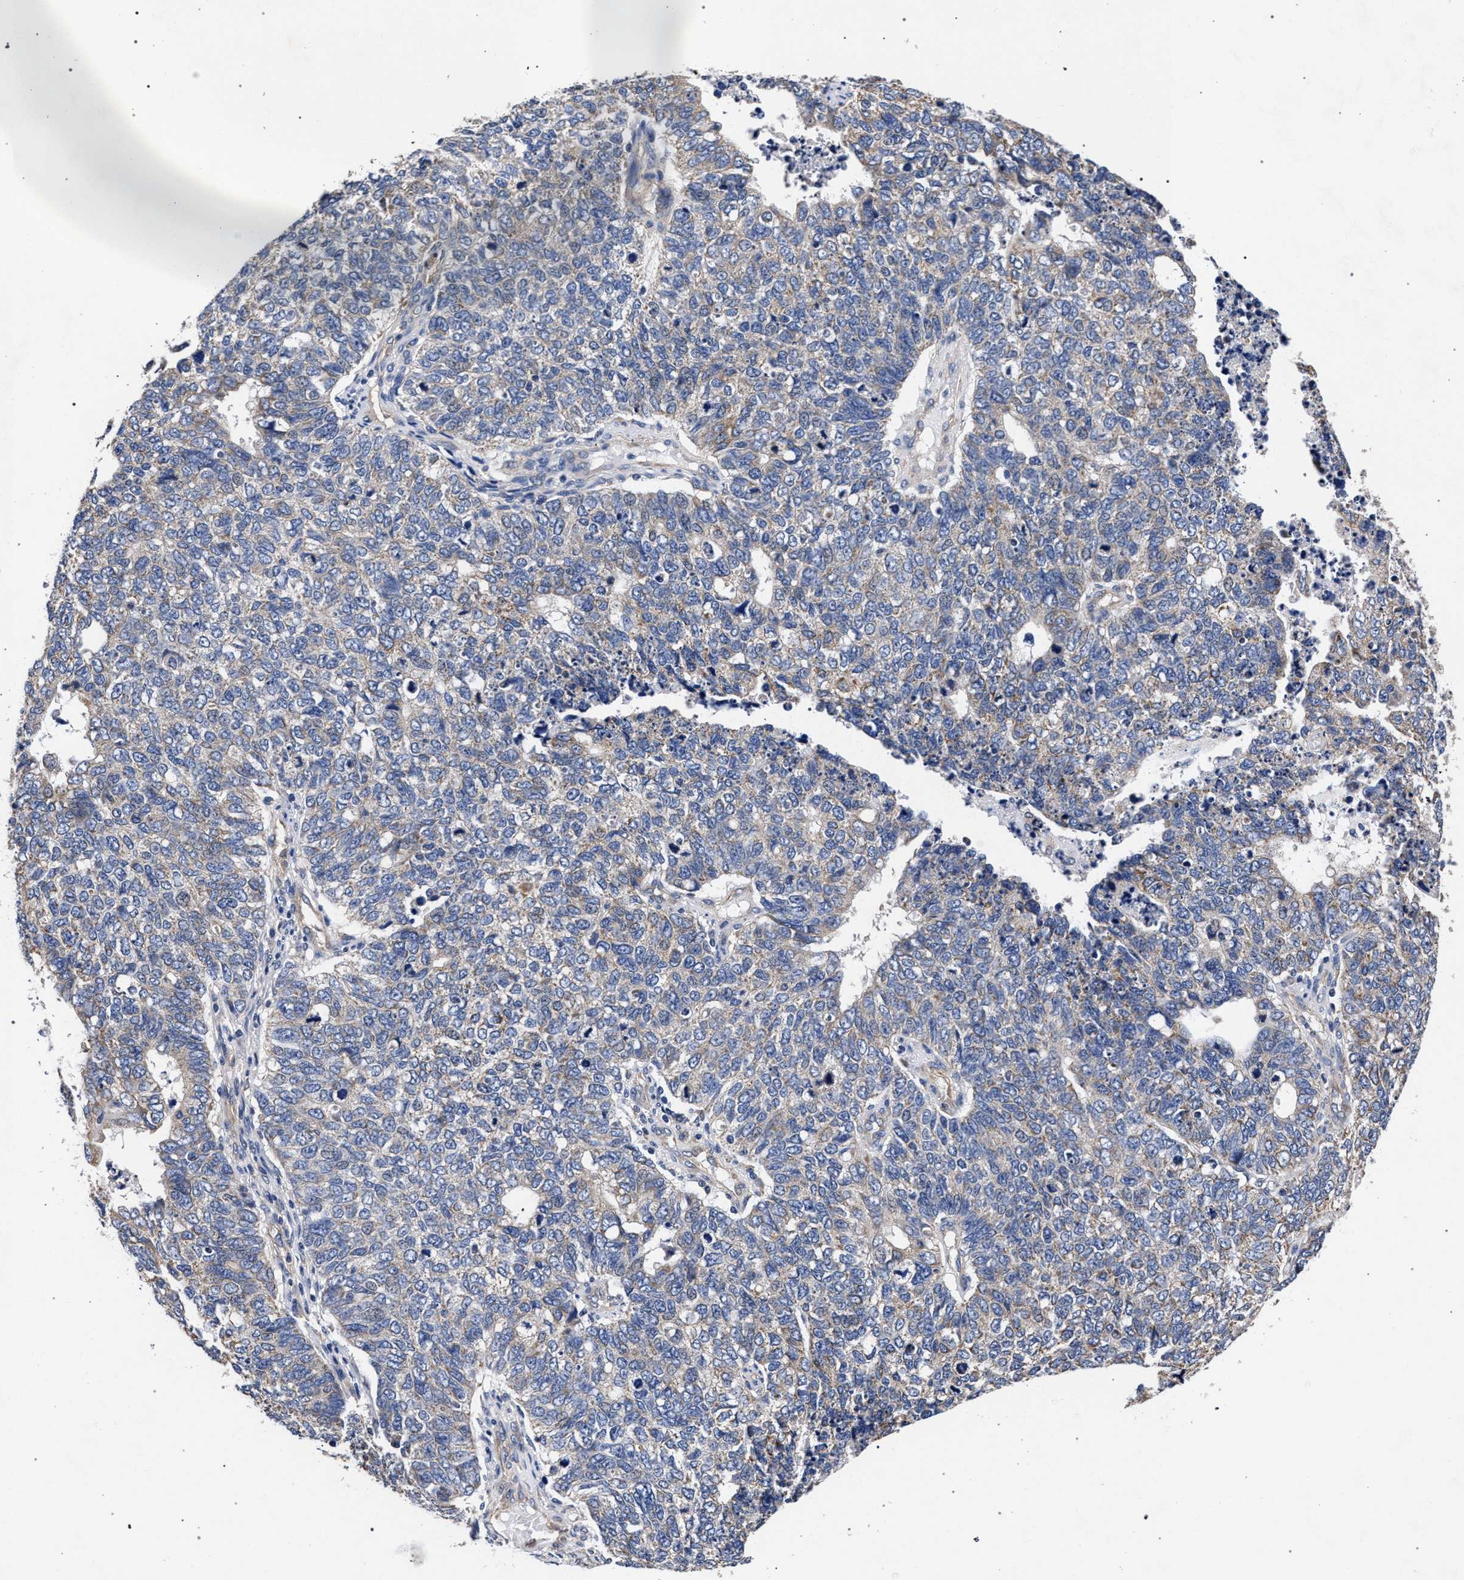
{"staining": {"intensity": "weak", "quantity": "<25%", "location": "cytoplasmic/membranous"}, "tissue": "cervical cancer", "cell_type": "Tumor cells", "image_type": "cancer", "snomed": [{"axis": "morphology", "description": "Squamous cell carcinoma, NOS"}, {"axis": "topography", "description": "Cervix"}], "caption": "This is a micrograph of immunohistochemistry (IHC) staining of cervical cancer (squamous cell carcinoma), which shows no staining in tumor cells.", "gene": "CFAP95", "patient": {"sex": "female", "age": 63}}